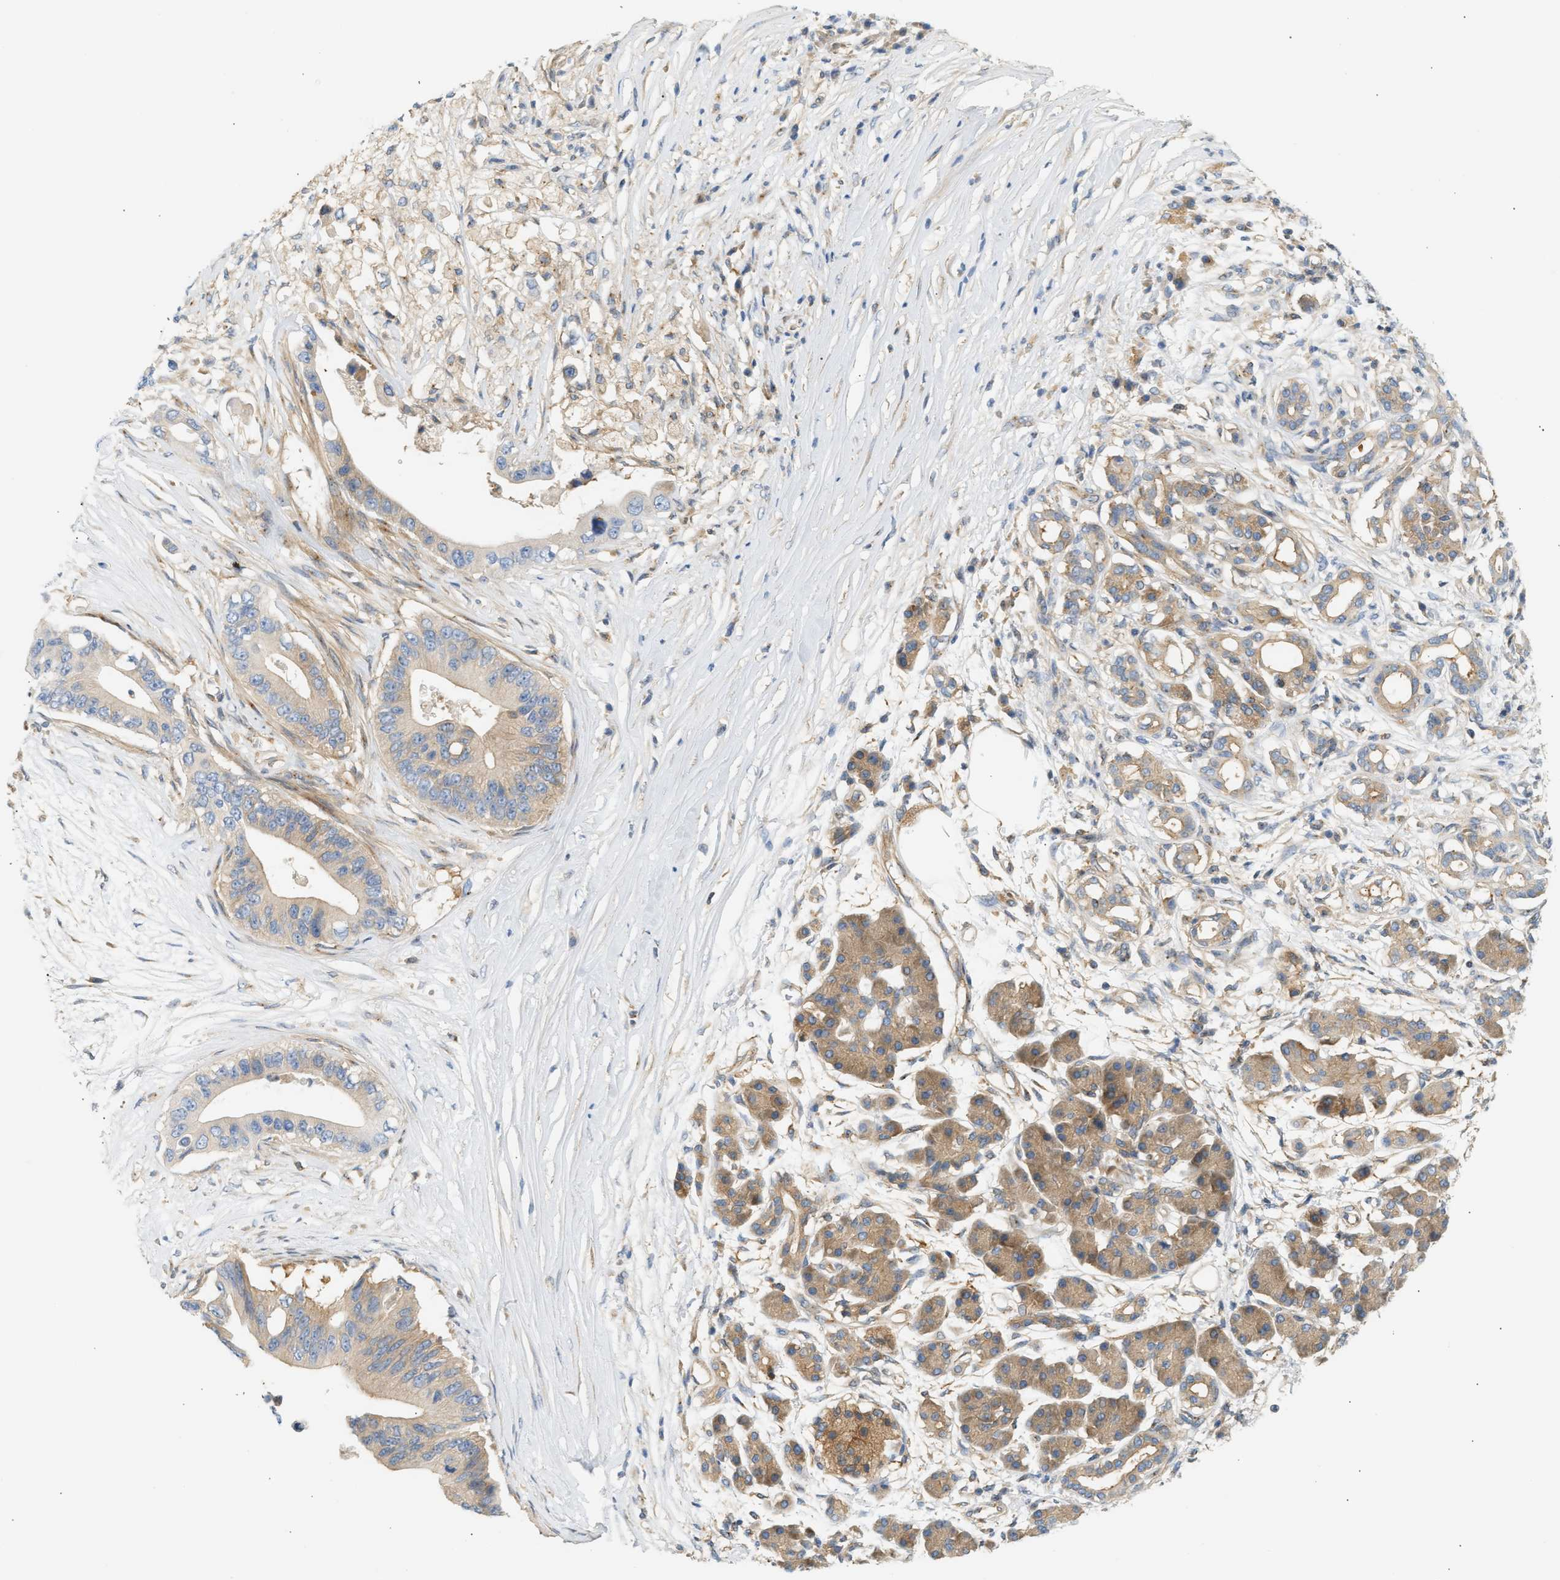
{"staining": {"intensity": "moderate", "quantity": ">75%", "location": "cytoplasmic/membranous"}, "tissue": "pancreatic cancer", "cell_type": "Tumor cells", "image_type": "cancer", "snomed": [{"axis": "morphology", "description": "Adenocarcinoma, NOS"}, {"axis": "topography", "description": "Pancreas"}], "caption": "Protein analysis of pancreatic cancer tissue displays moderate cytoplasmic/membranous staining in about >75% of tumor cells.", "gene": "PAFAH1B1", "patient": {"sex": "male", "age": 77}}